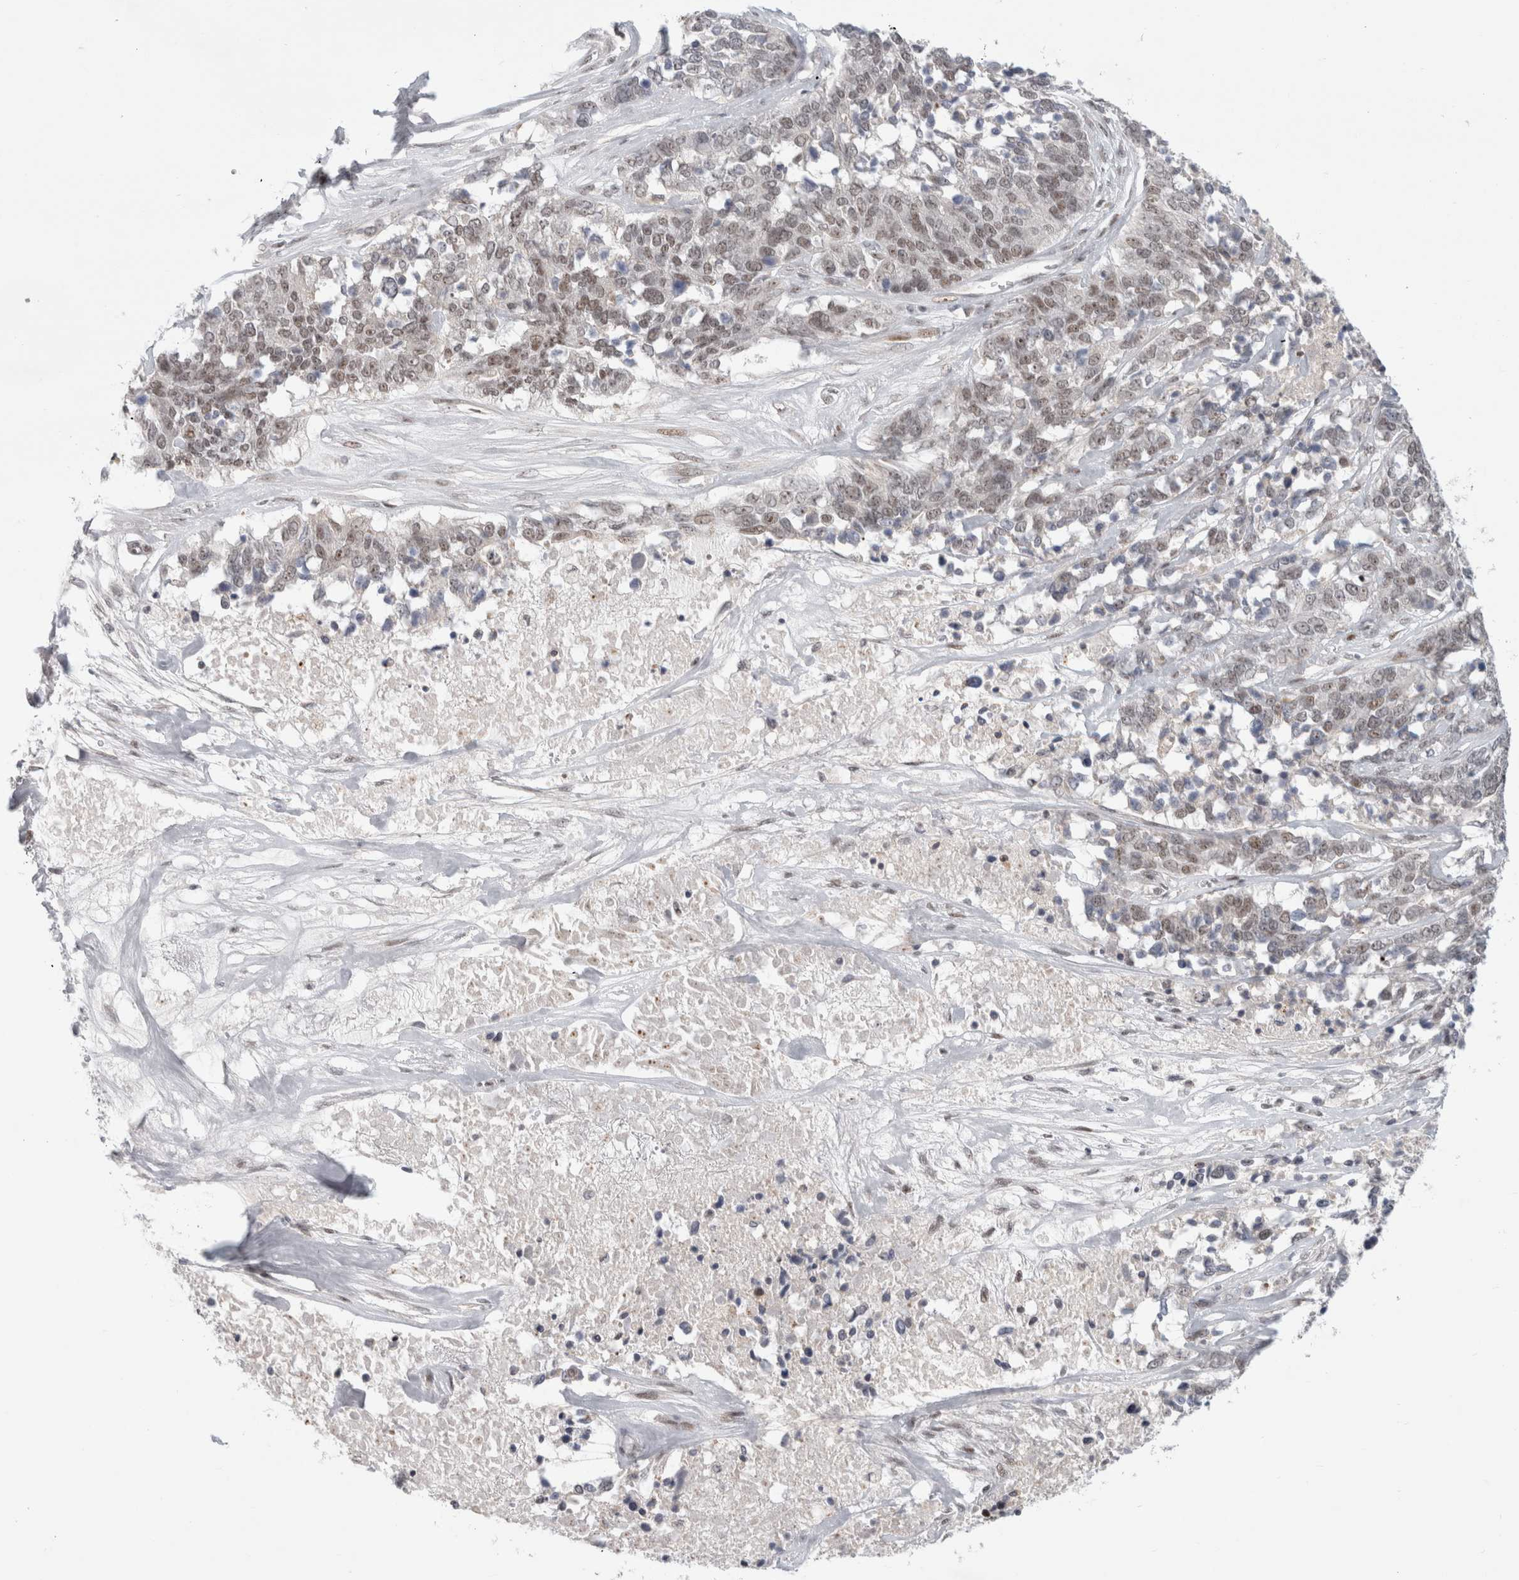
{"staining": {"intensity": "weak", "quantity": ">75%", "location": "nuclear"}, "tissue": "ovarian cancer", "cell_type": "Tumor cells", "image_type": "cancer", "snomed": [{"axis": "morphology", "description": "Cystadenocarcinoma, serous, NOS"}, {"axis": "topography", "description": "Ovary"}], "caption": "Immunohistochemical staining of human ovarian cancer shows low levels of weak nuclear staining in approximately >75% of tumor cells.", "gene": "SENP6", "patient": {"sex": "female", "age": 44}}